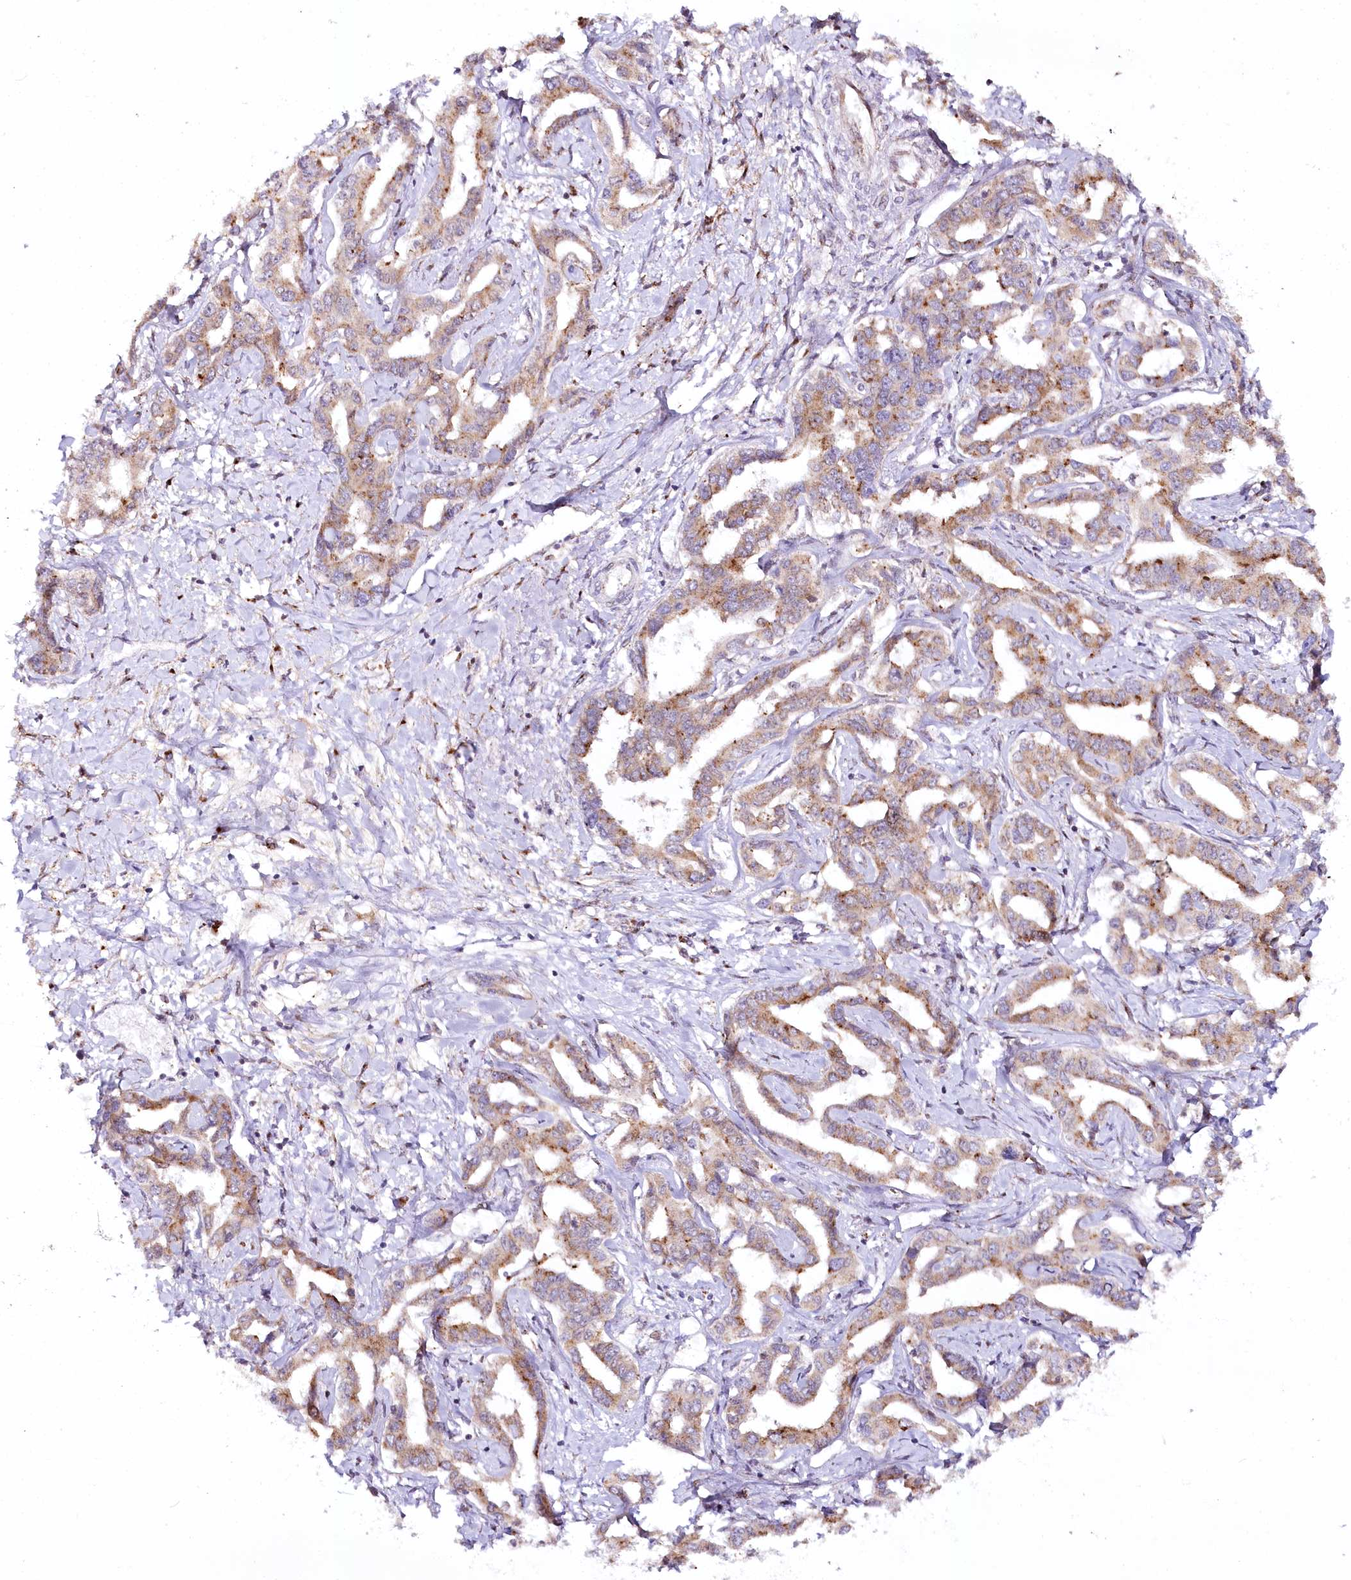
{"staining": {"intensity": "moderate", "quantity": ">75%", "location": "cytoplasmic/membranous"}, "tissue": "liver cancer", "cell_type": "Tumor cells", "image_type": "cancer", "snomed": [{"axis": "morphology", "description": "Cholangiocarcinoma"}, {"axis": "topography", "description": "Liver"}], "caption": "This histopathology image exhibits immunohistochemistry (IHC) staining of cholangiocarcinoma (liver), with medium moderate cytoplasmic/membranous expression in about >75% of tumor cells.", "gene": "COPG1", "patient": {"sex": "male", "age": 59}}